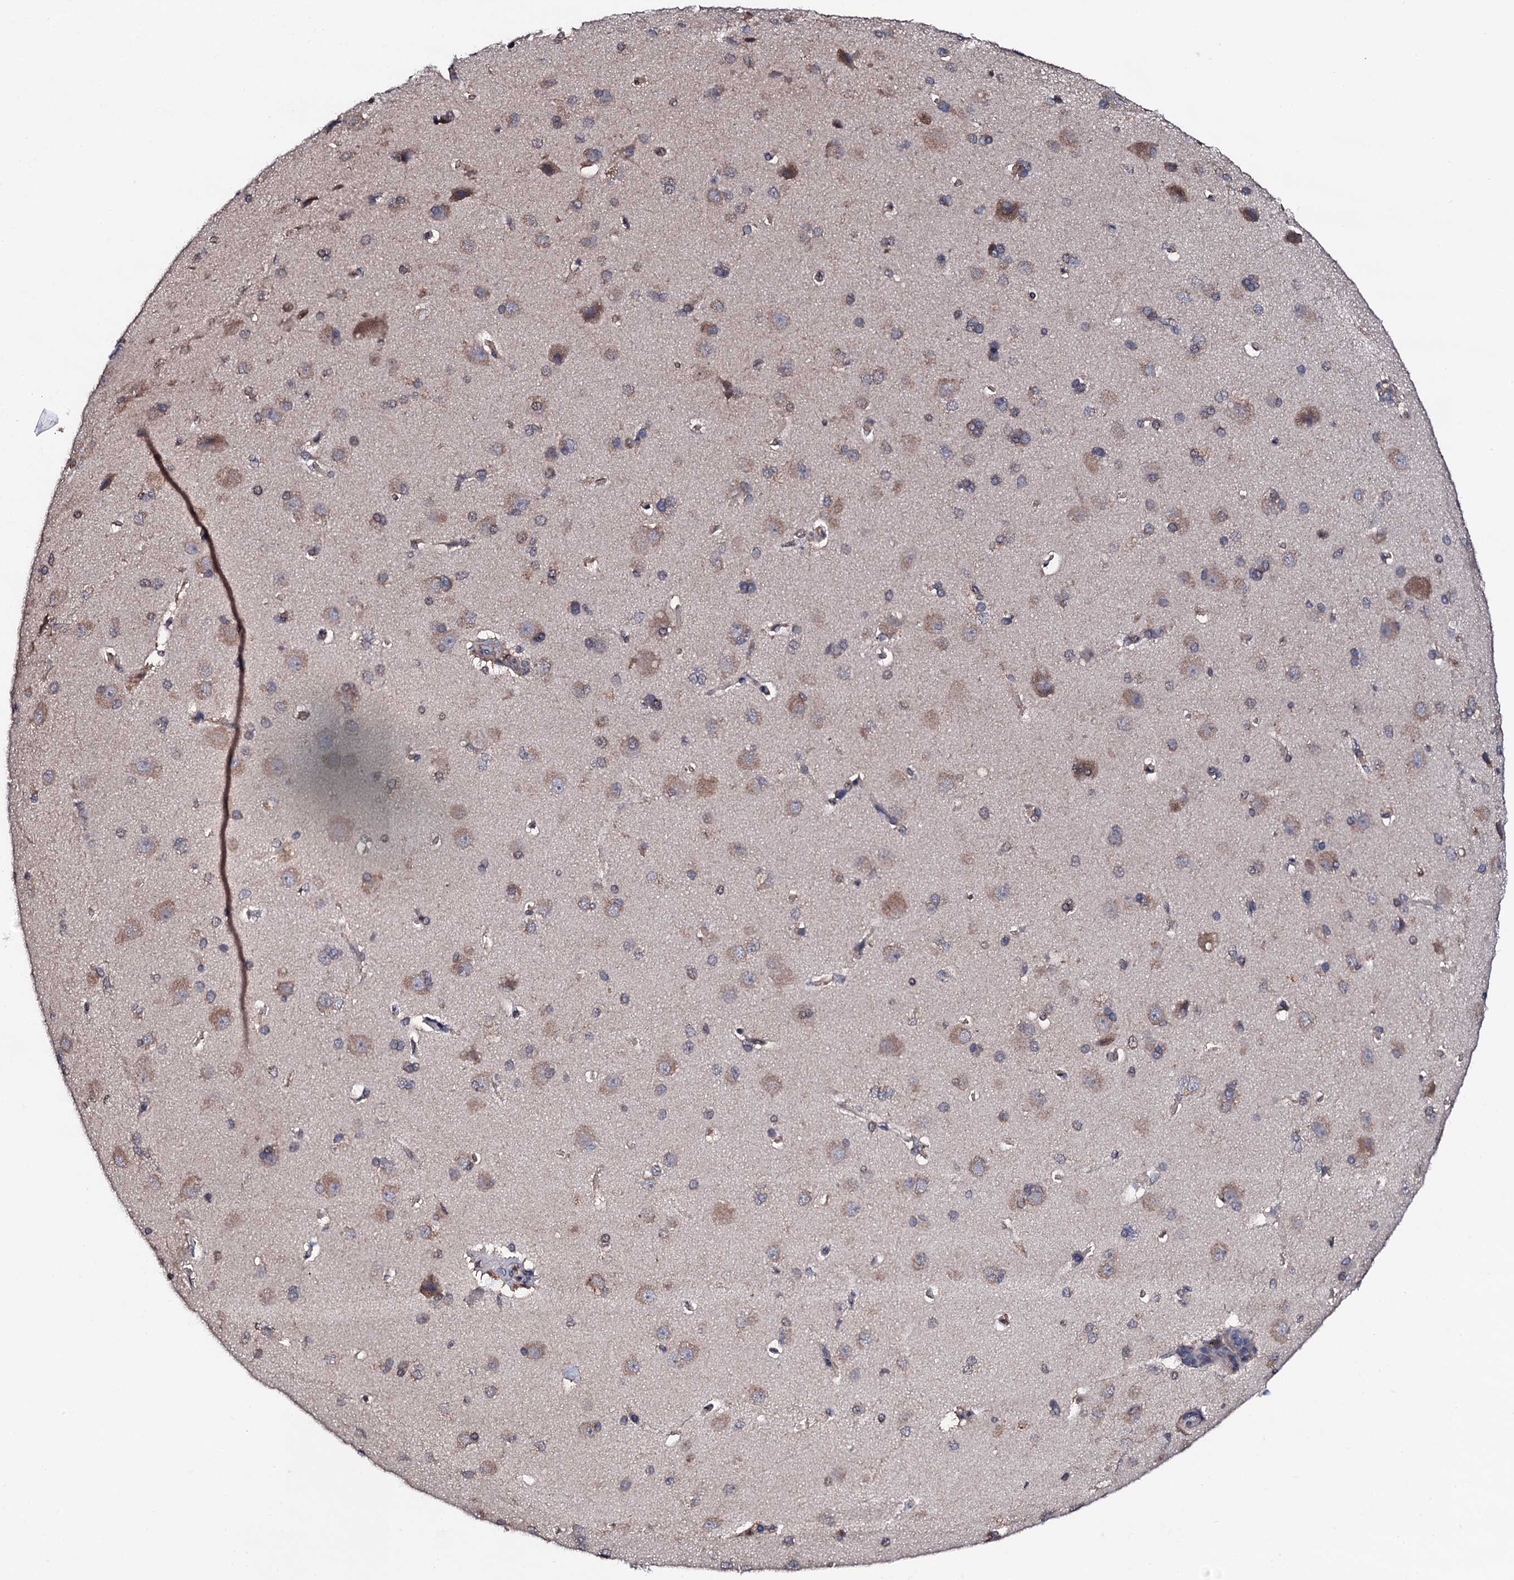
{"staining": {"intensity": "moderate", "quantity": ">75%", "location": "nuclear"}, "tissue": "cerebral cortex", "cell_type": "Endothelial cells", "image_type": "normal", "snomed": [{"axis": "morphology", "description": "Normal tissue, NOS"}, {"axis": "topography", "description": "Cerebral cortex"}], "caption": "Immunohistochemistry (IHC) micrograph of benign cerebral cortex stained for a protein (brown), which displays medium levels of moderate nuclear staining in about >75% of endothelial cells.", "gene": "EDC3", "patient": {"sex": "male", "age": 62}}